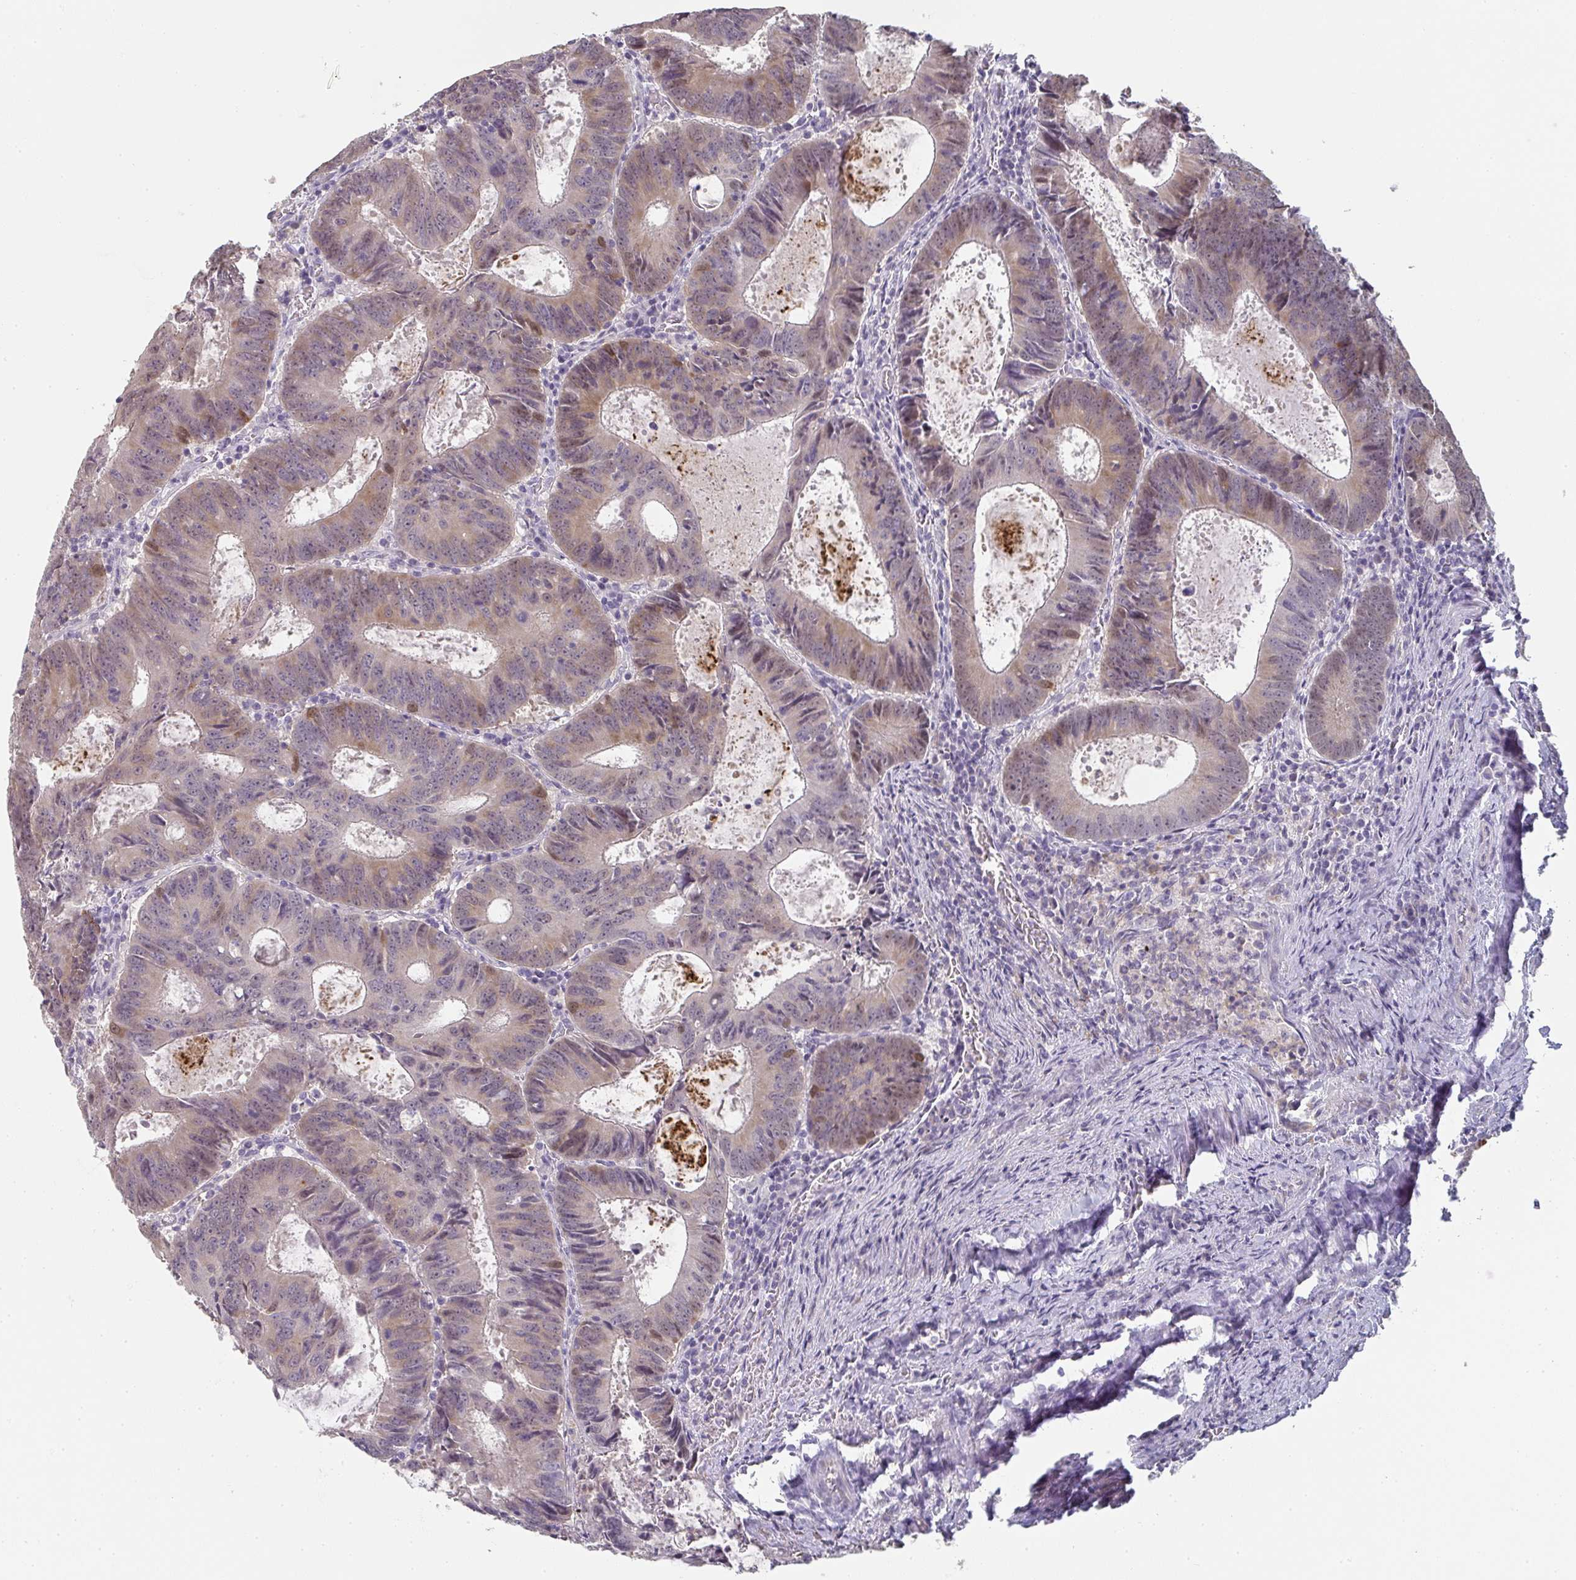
{"staining": {"intensity": "weak", "quantity": "25%-75%", "location": "cytoplasmic/membranous,nuclear"}, "tissue": "colorectal cancer", "cell_type": "Tumor cells", "image_type": "cancer", "snomed": [{"axis": "morphology", "description": "Adenocarcinoma, NOS"}, {"axis": "topography", "description": "Colon"}], "caption": "Protein staining by immunohistochemistry exhibits weak cytoplasmic/membranous and nuclear positivity in about 25%-75% of tumor cells in colorectal cancer (adenocarcinoma).", "gene": "A1CF", "patient": {"sex": "male", "age": 67}}